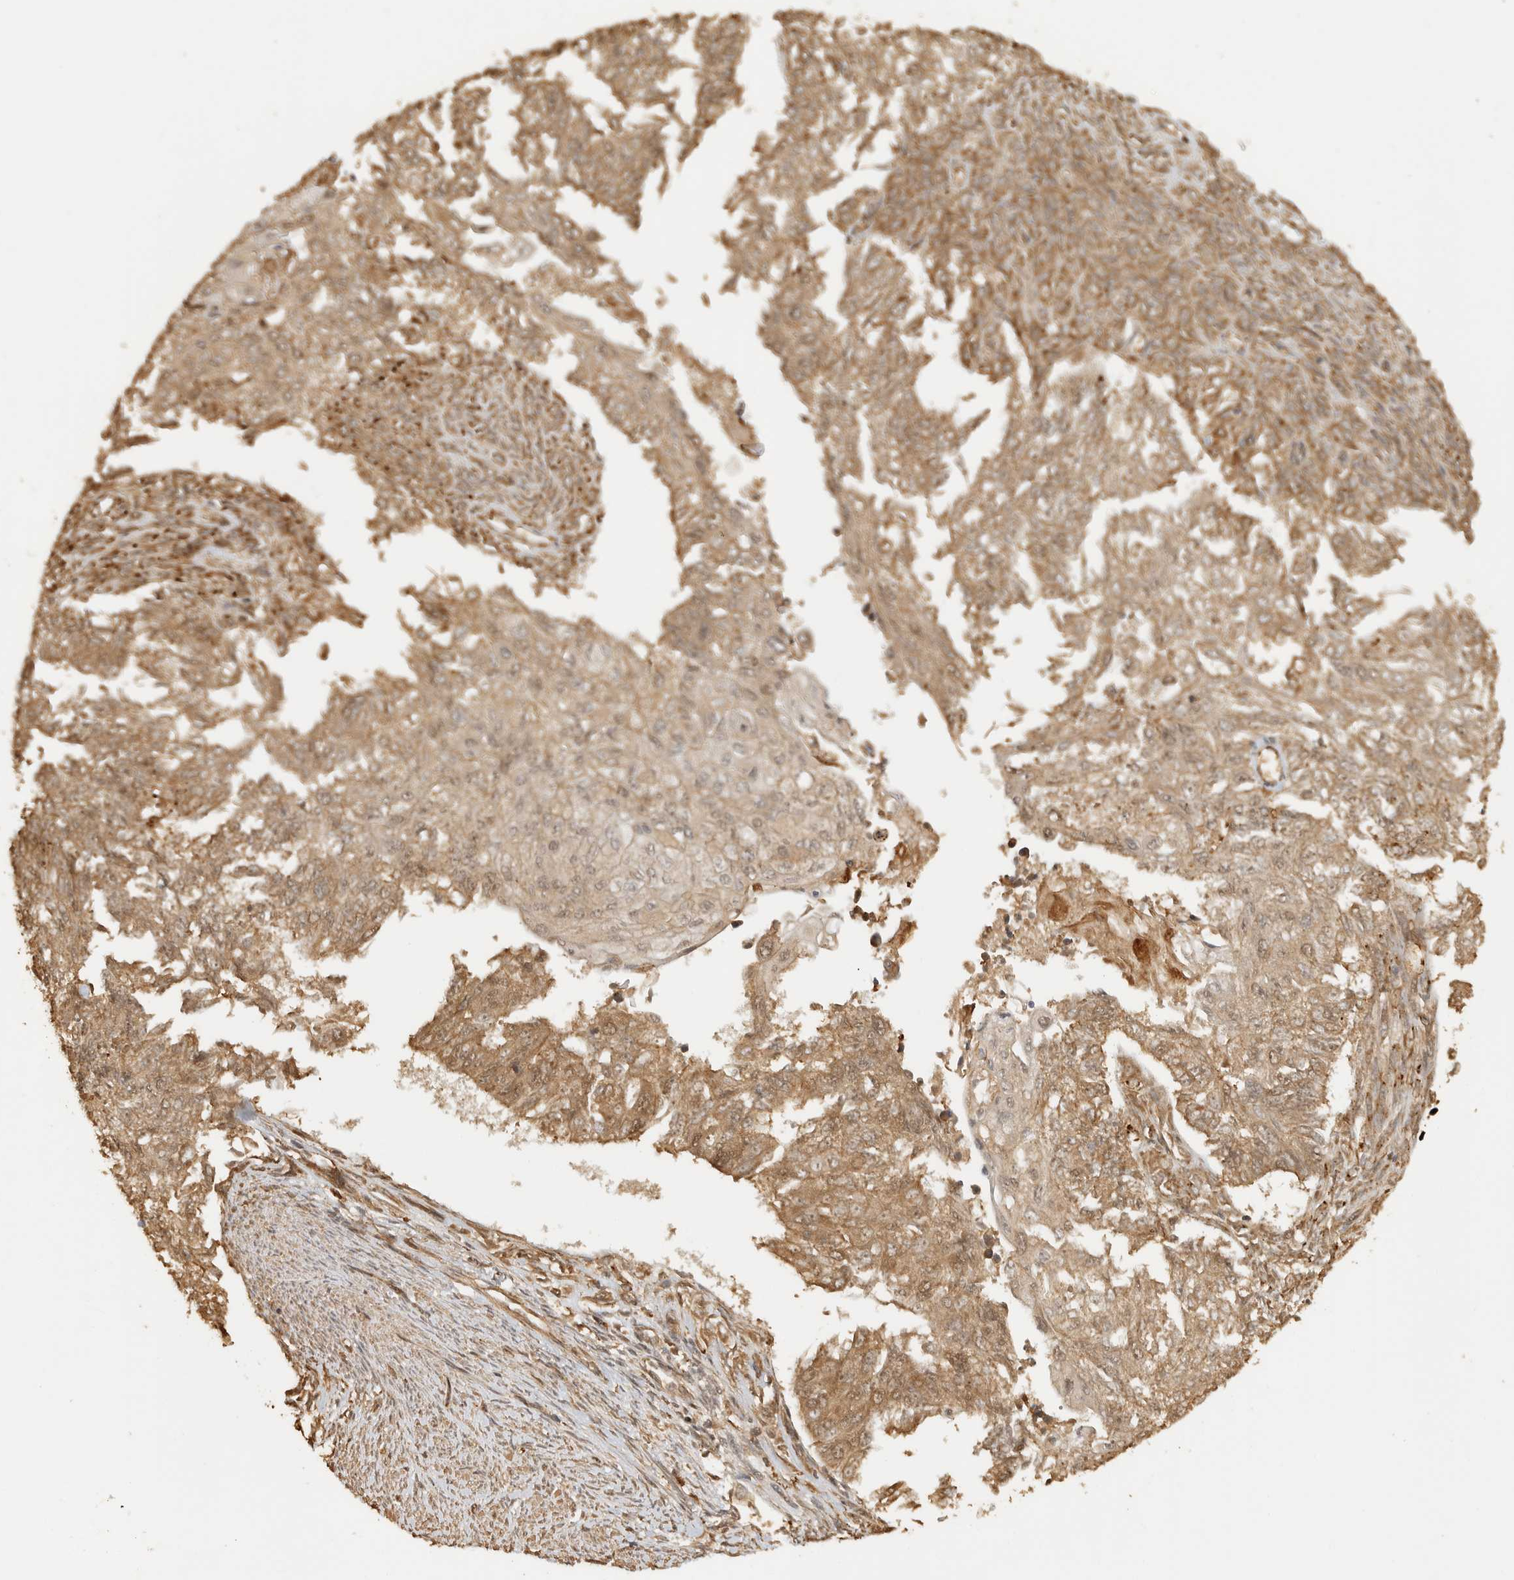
{"staining": {"intensity": "moderate", "quantity": ">75%", "location": "cytoplasmic/membranous"}, "tissue": "endometrial cancer", "cell_type": "Tumor cells", "image_type": "cancer", "snomed": [{"axis": "morphology", "description": "Adenocarcinoma, NOS"}, {"axis": "topography", "description": "Endometrium"}], "caption": "Immunohistochemistry (IHC) image of human adenocarcinoma (endometrial) stained for a protein (brown), which displays medium levels of moderate cytoplasmic/membranous positivity in approximately >75% of tumor cells.", "gene": "OTUD6B", "patient": {"sex": "female", "age": 32}}